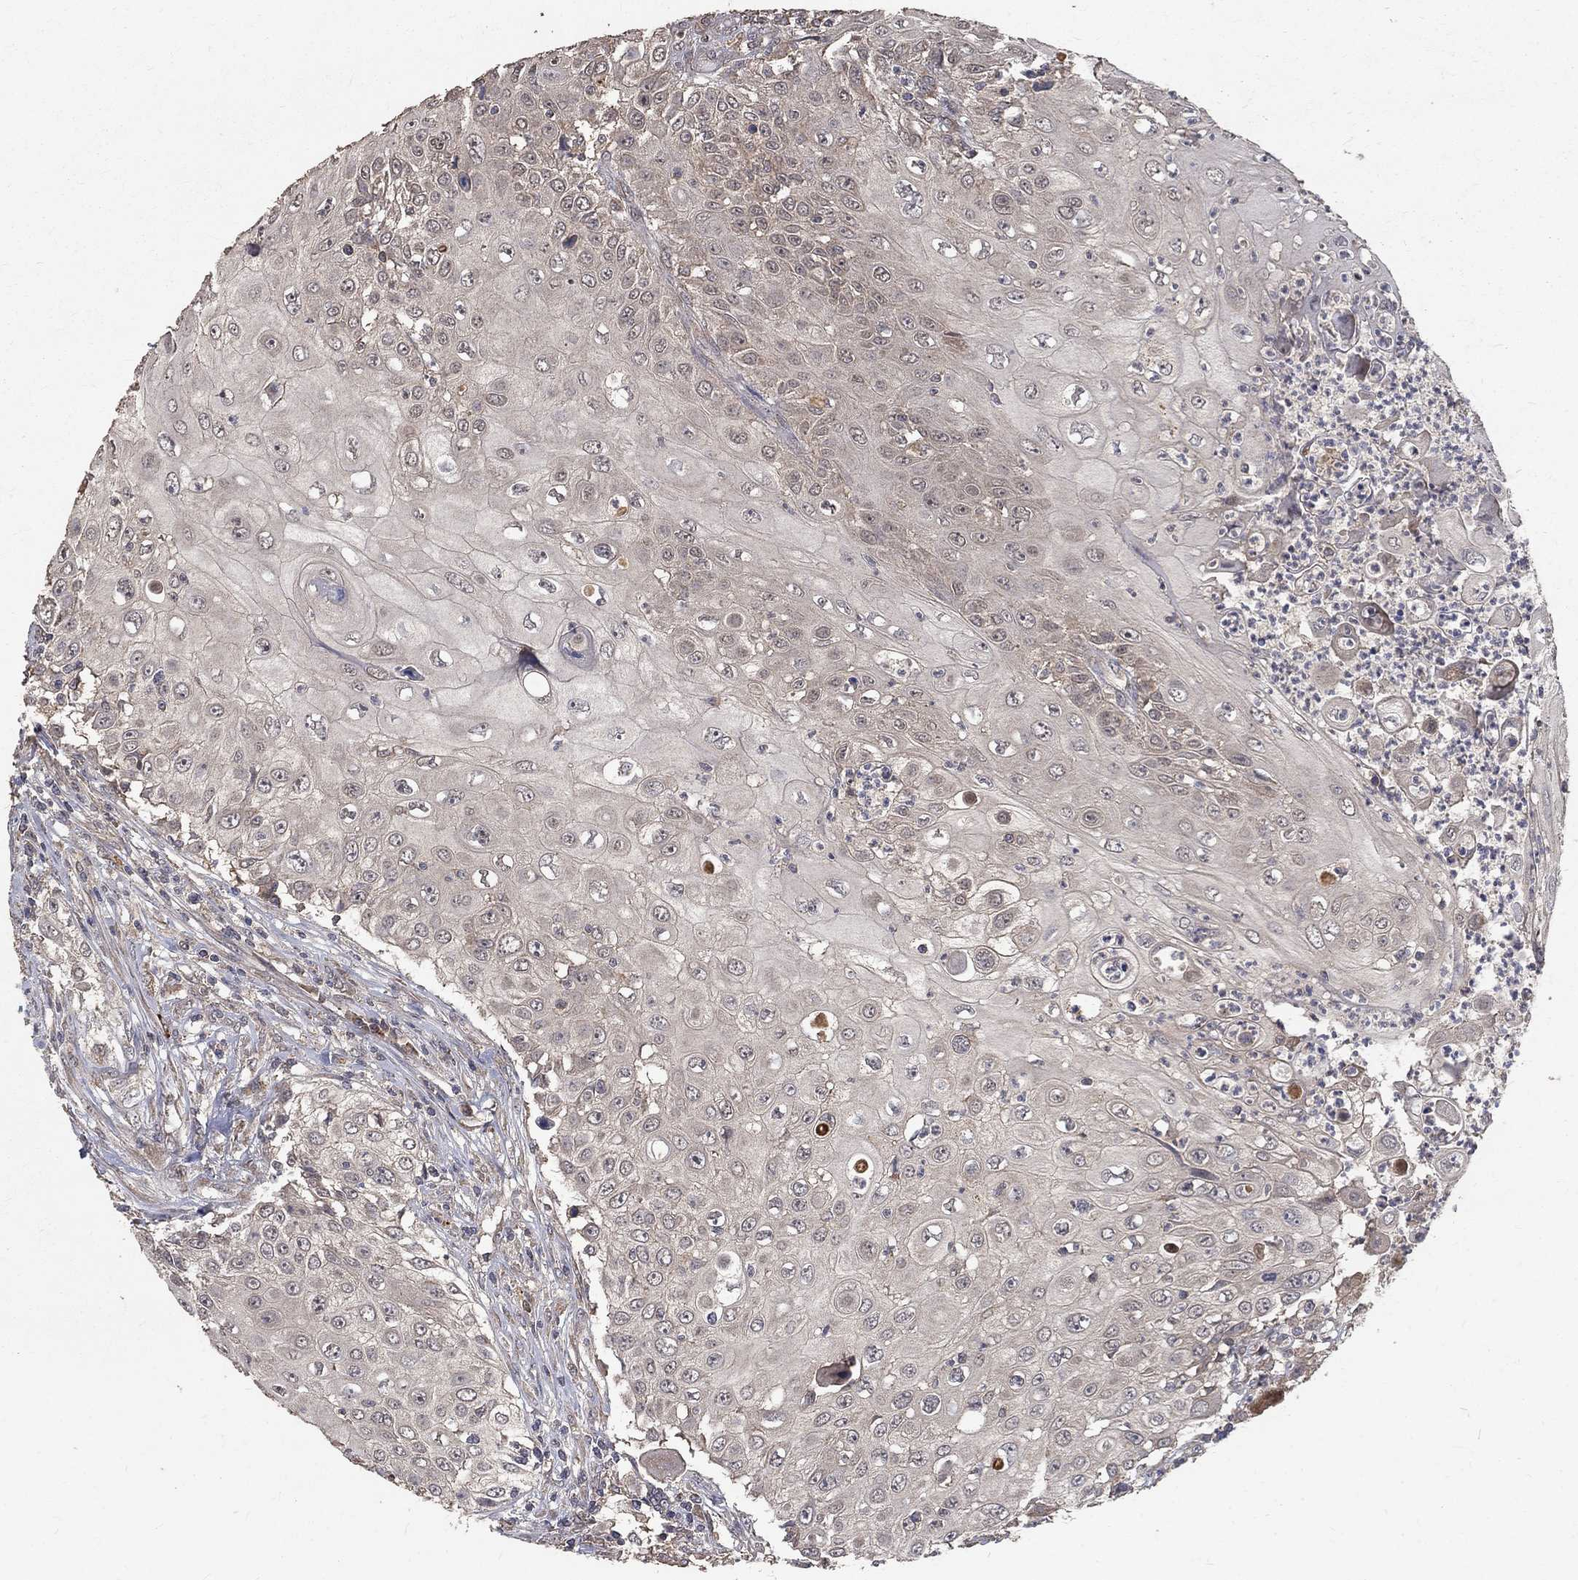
{"staining": {"intensity": "negative", "quantity": "none", "location": "none"}, "tissue": "urothelial cancer", "cell_type": "Tumor cells", "image_type": "cancer", "snomed": [{"axis": "morphology", "description": "Urothelial carcinoma, High grade"}, {"axis": "topography", "description": "Urinary bladder"}], "caption": "Protein analysis of urothelial cancer shows no significant staining in tumor cells.", "gene": "C17orf75", "patient": {"sex": "female", "age": 79}}